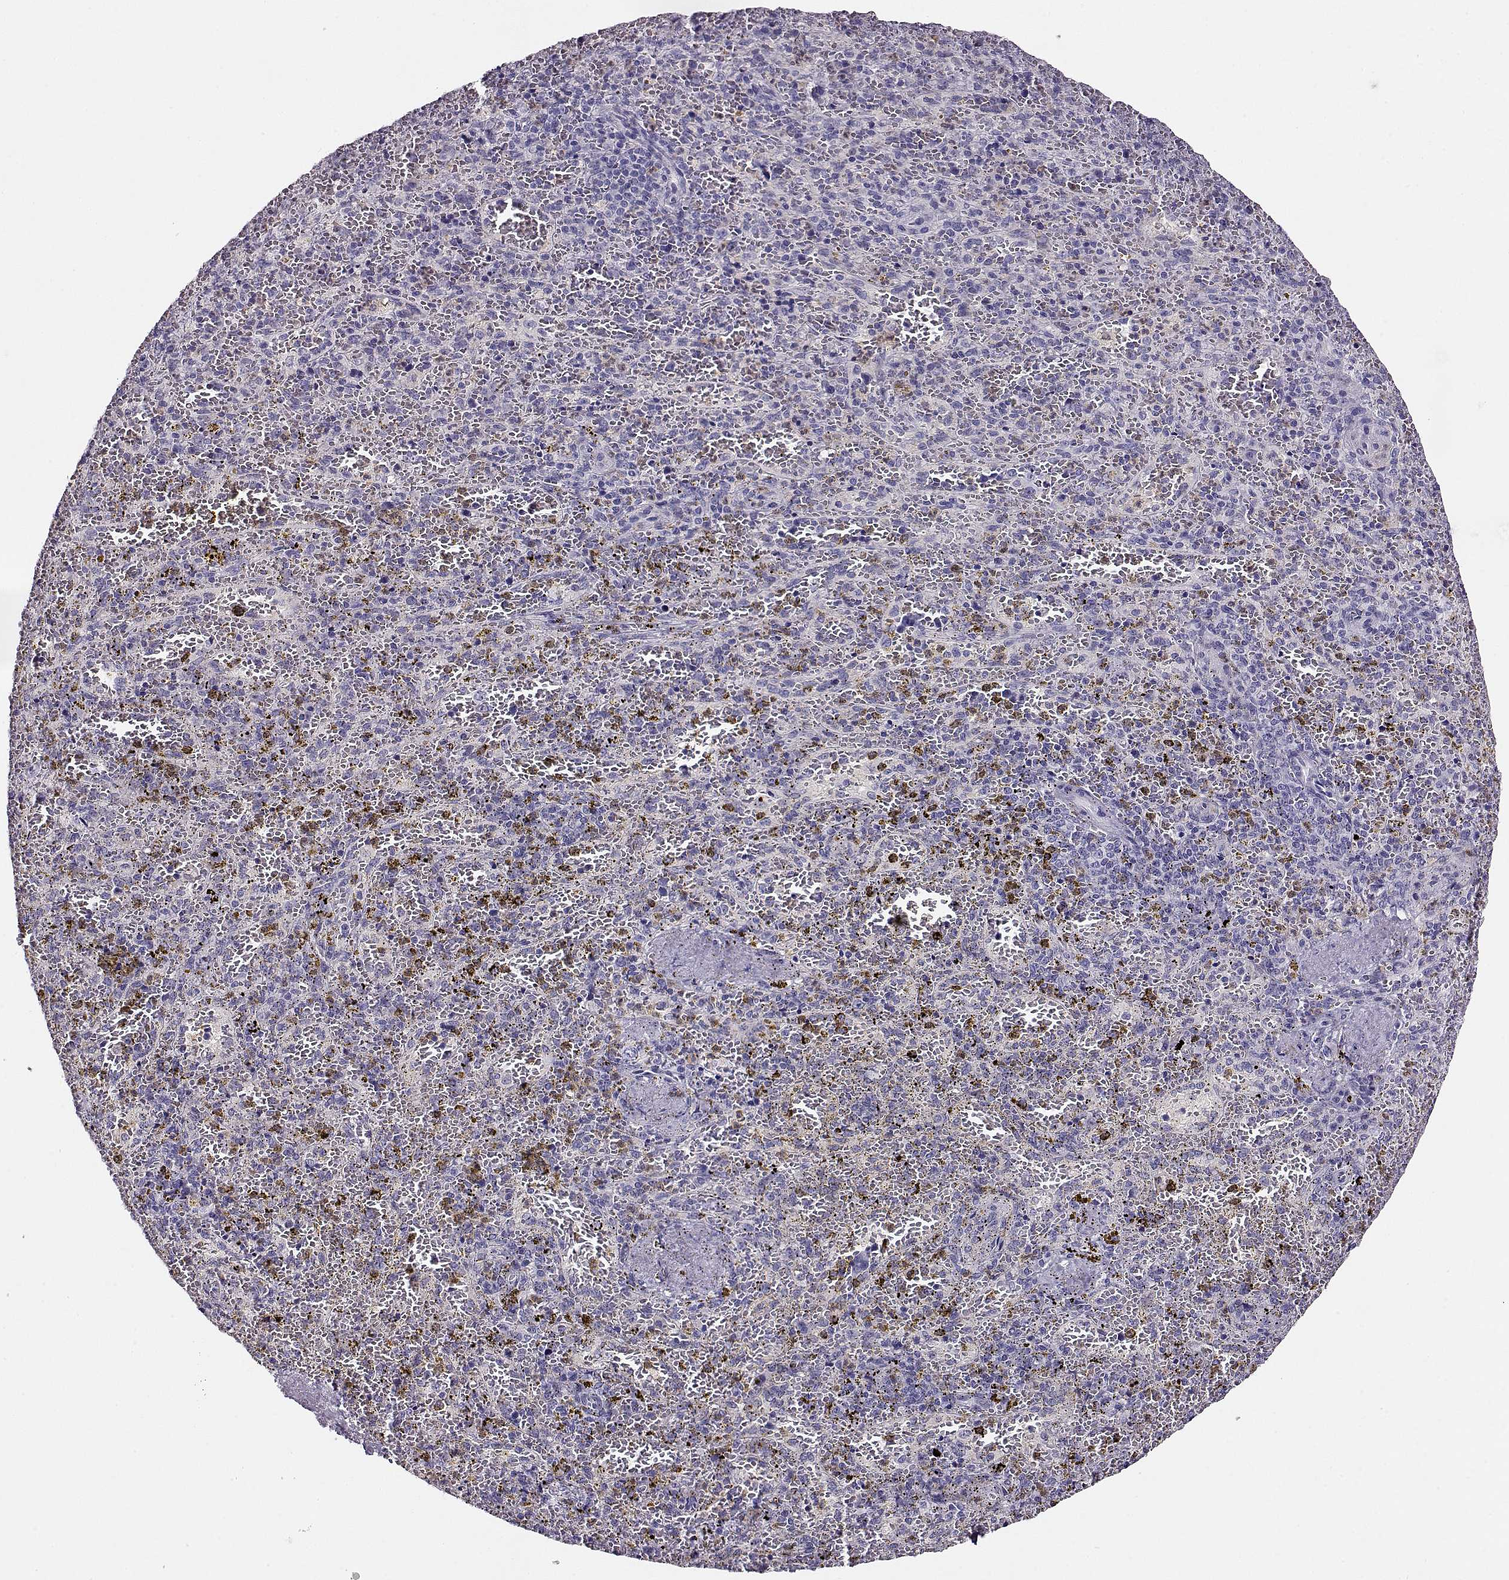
{"staining": {"intensity": "negative", "quantity": "none", "location": "none"}, "tissue": "spleen", "cell_type": "Cells in red pulp", "image_type": "normal", "snomed": [{"axis": "morphology", "description": "Normal tissue, NOS"}, {"axis": "topography", "description": "Spleen"}], "caption": "Cells in red pulp are negative for brown protein staining in normal spleen.", "gene": "CCR8", "patient": {"sex": "female", "age": 50}}